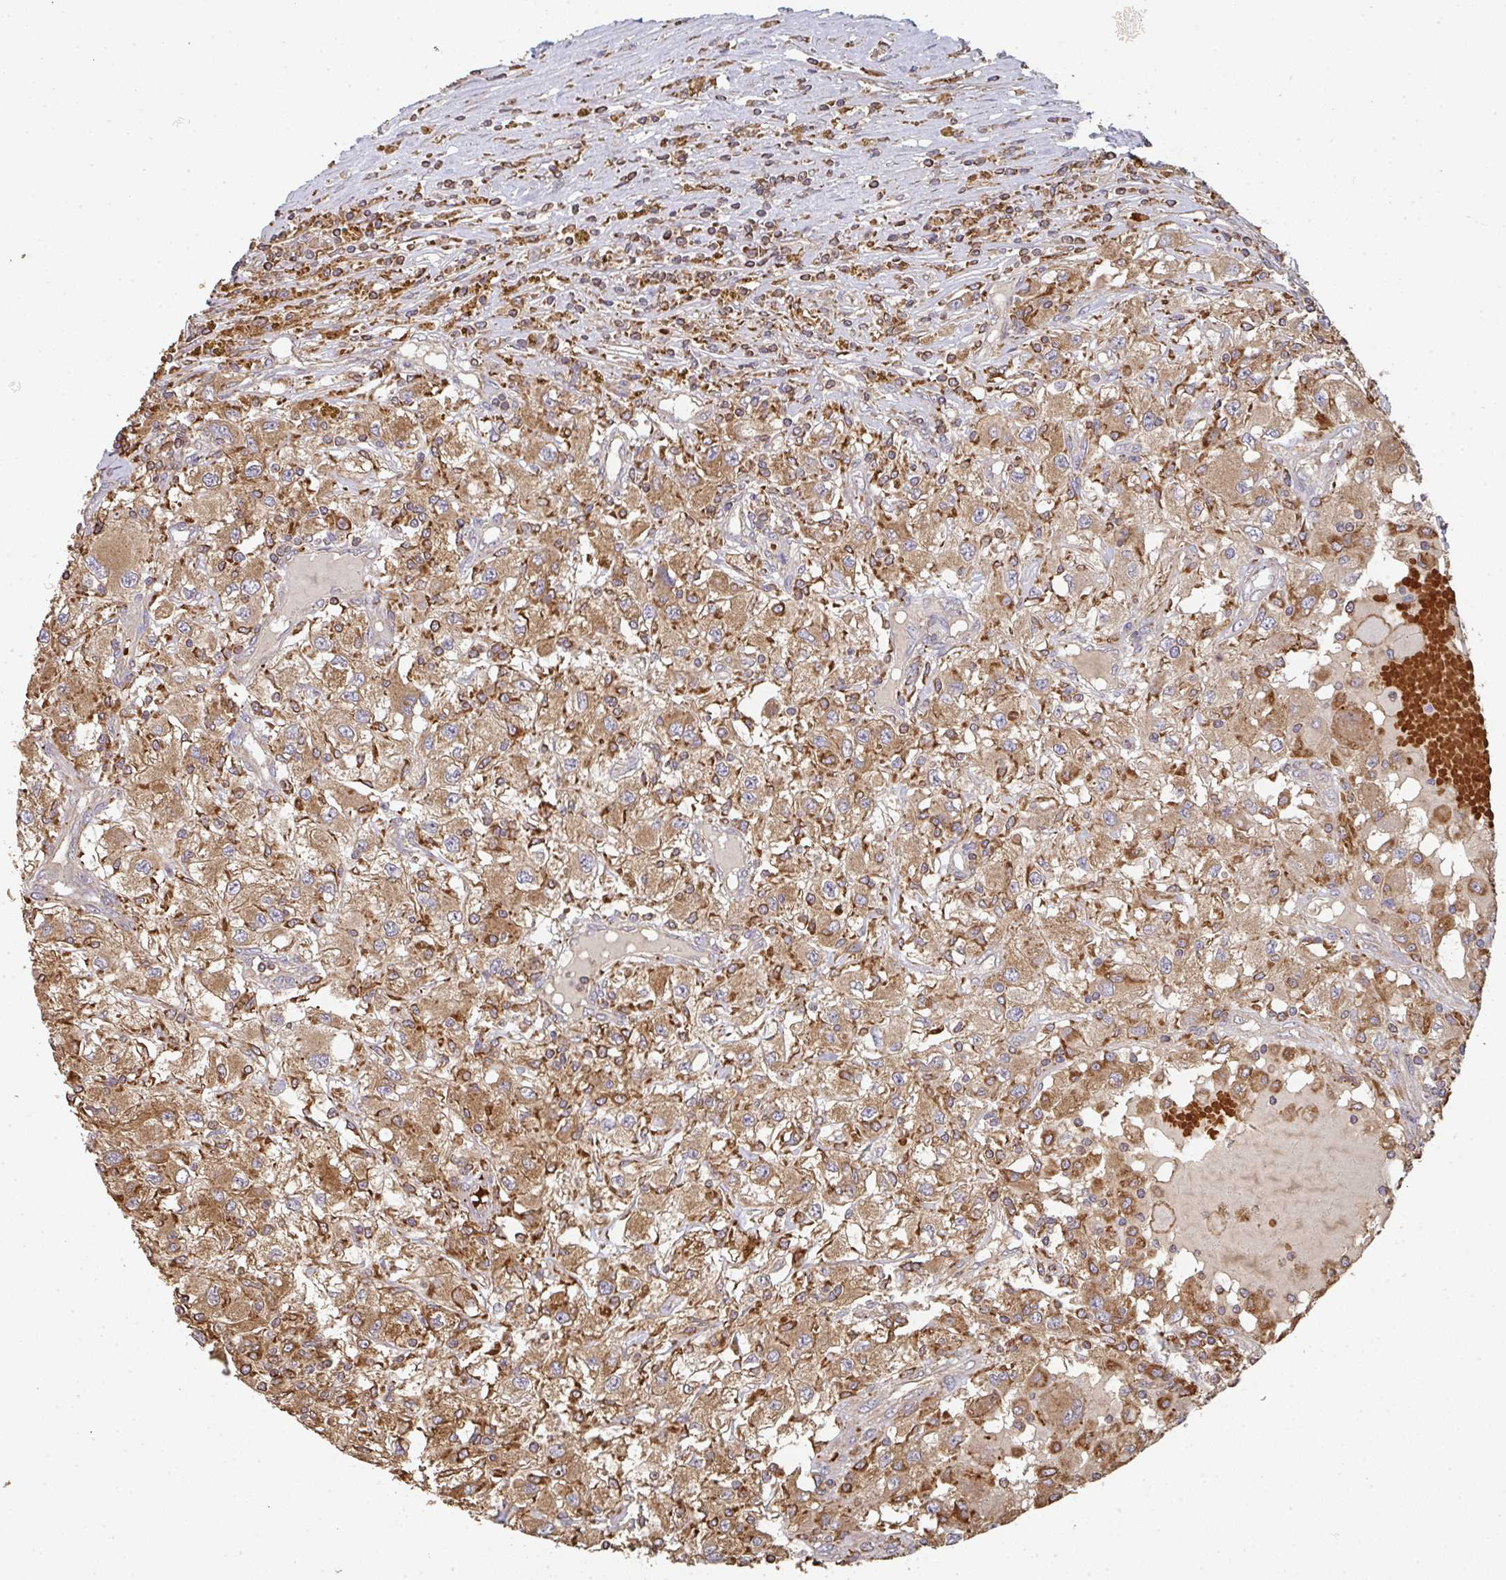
{"staining": {"intensity": "moderate", "quantity": ">75%", "location": "cytoplasmic/membranous"}, "tissue": "renal cancer", "cell_type": "Tumor cells", "image_type": "cancer", "snomed": [{"axis": "morphology", "description": "Adenocarcinoma, NOS"}, {"axis": "topography", "description": "Kidney"}], "caption": "A photomicrograph of renal adenocarcinoma stained for a protein shows moderate cytoplasmic/membranous brown staining in tumor cells.", "gene": "POLG", "patient": {"sex": "female", "age": 67}}